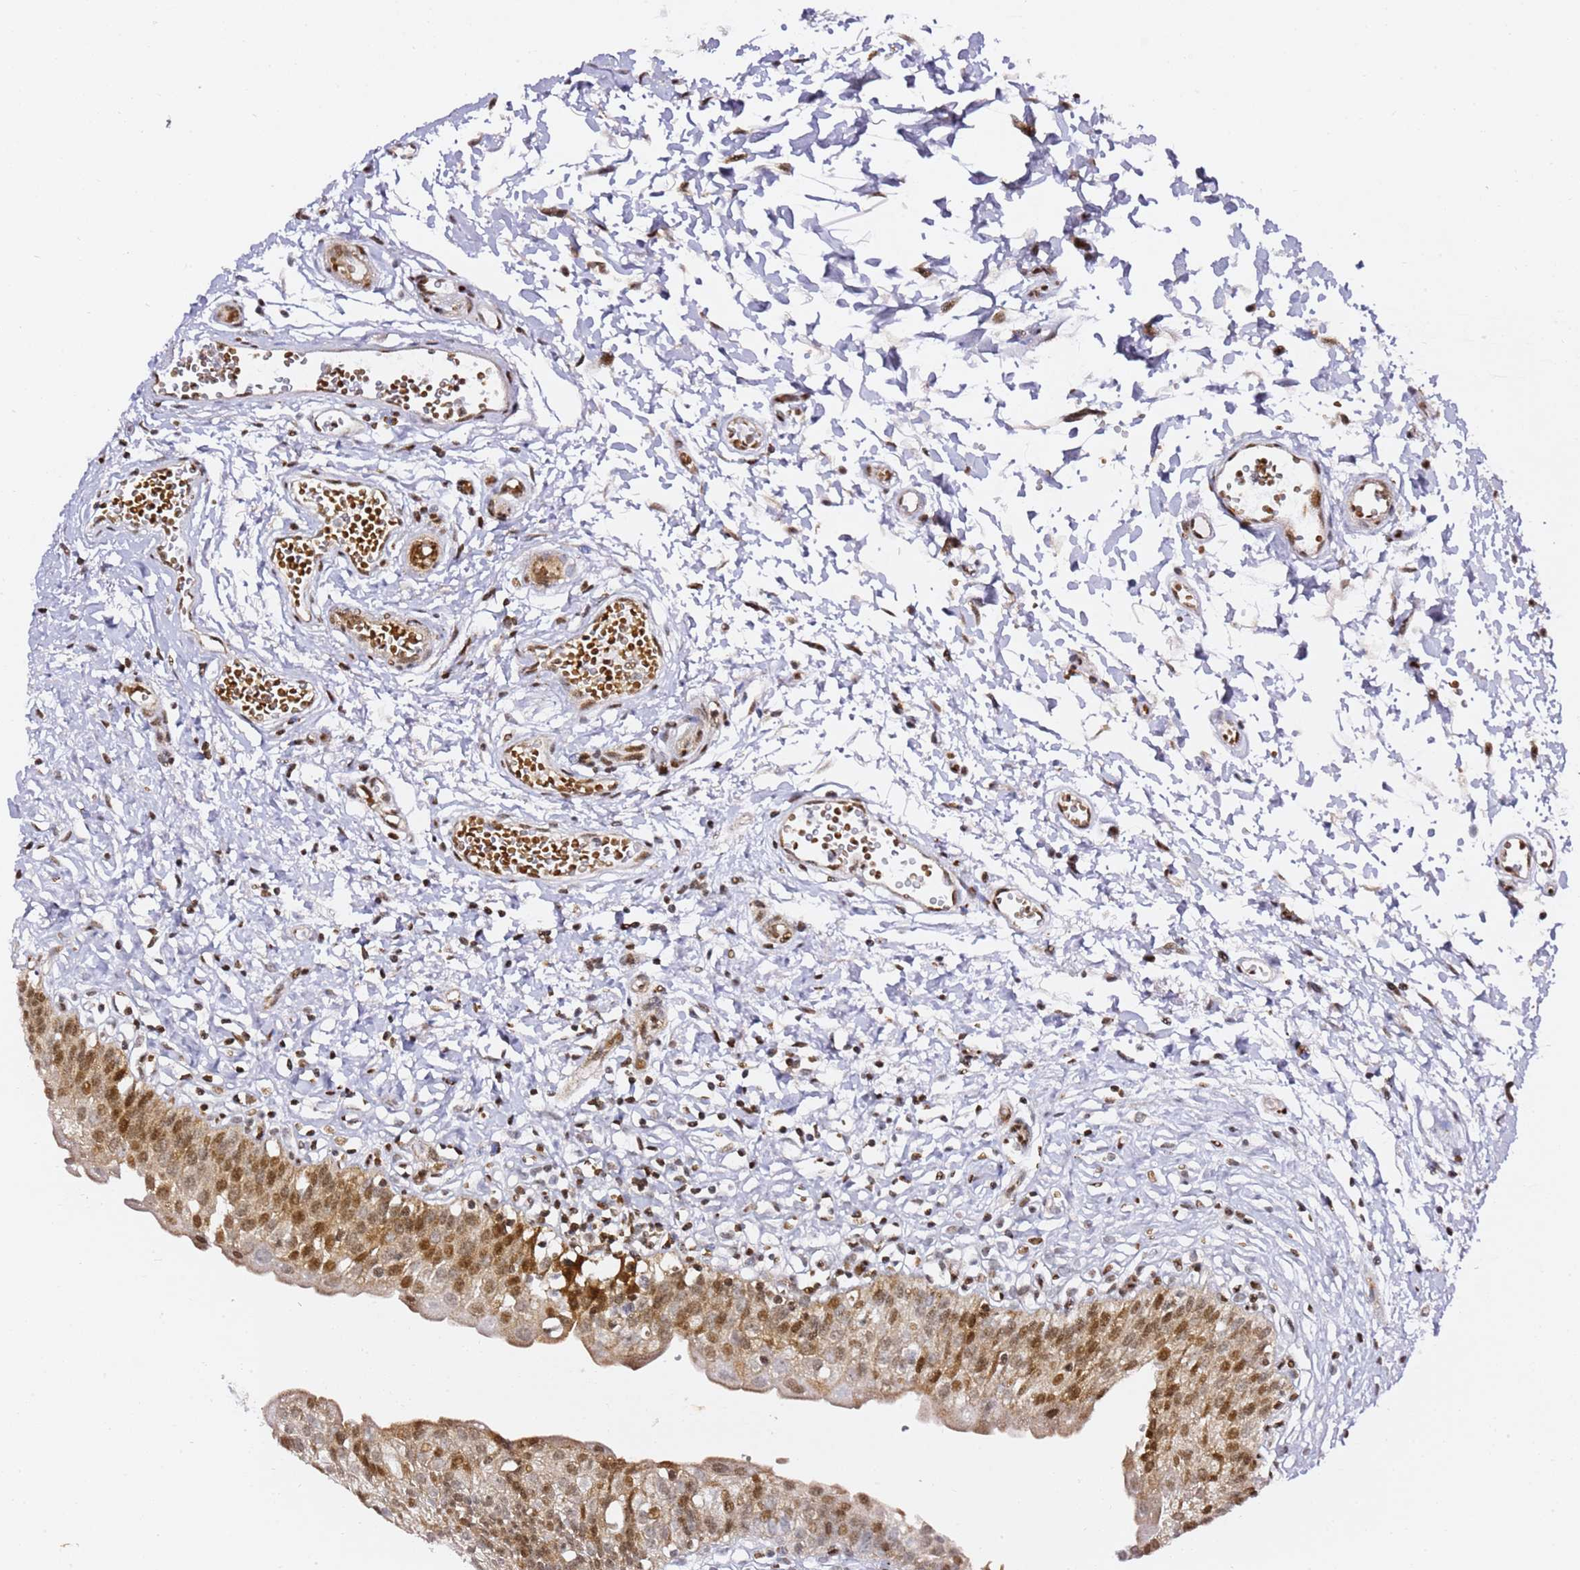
{"staining": {"intensity": "moderate", "quantity": ">75%", "location": "cytoplasmic/membranous,nuclear"}, "tissue": "urinary bladder", "cell_type": "Urothelial cells", "image_type": "normal", "snomed": [{"axis": "morphology", "description": "Normal tissue, NOS"}, {"axis": "topography", "description": "Urinary bladder"}], "caption": "Brown immunohistochemical staining in normal urinary bladder exhibits moderate cytoplasmic/membranous,nuclear staining in approximately >75% of urothelial cells.", "gene": "GBP2", "patient": {"sex": "male", "age": 51}}